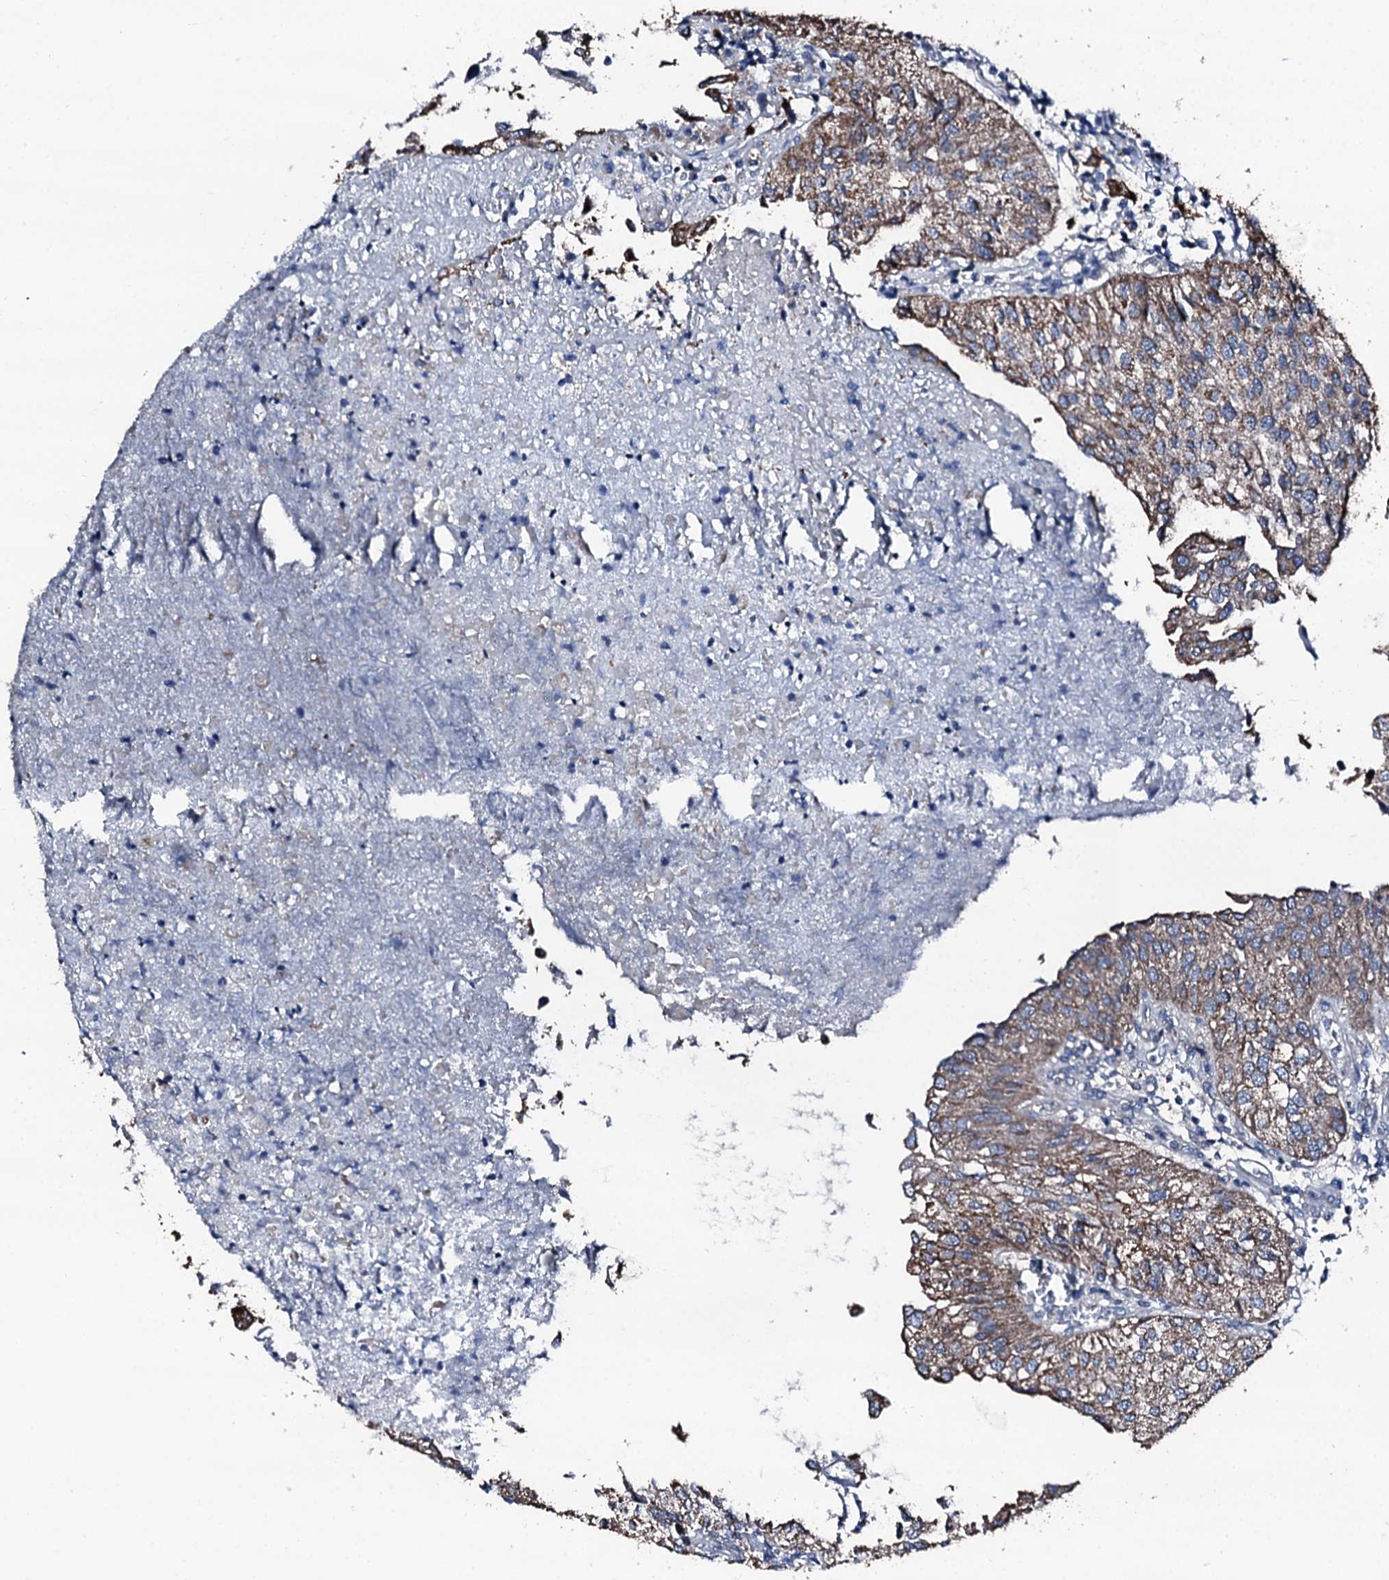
{"staining": {"intensity": "moderate", "quantity": ">75%", "location": "cytoplasmic/membranous"}, "tissue": "urothelial cancer", "cell_type": "Tumor cells", "image_type": "cancer", "snomed": [{"axis": "morphology", "description": "Urothelial carcinoma, Low grade"}, {"axis": "topography", "description": "Urinary bladder"}], "caption": "This histopathology image exhibits IHC staining of urothelial carcinoma (low-grade), with medium moderate cytoplasmic/membranous expression in approximately >75% of tumor cells.", "gene": "TRAFD1", "patient": {"sex": "female", "age": 89}}